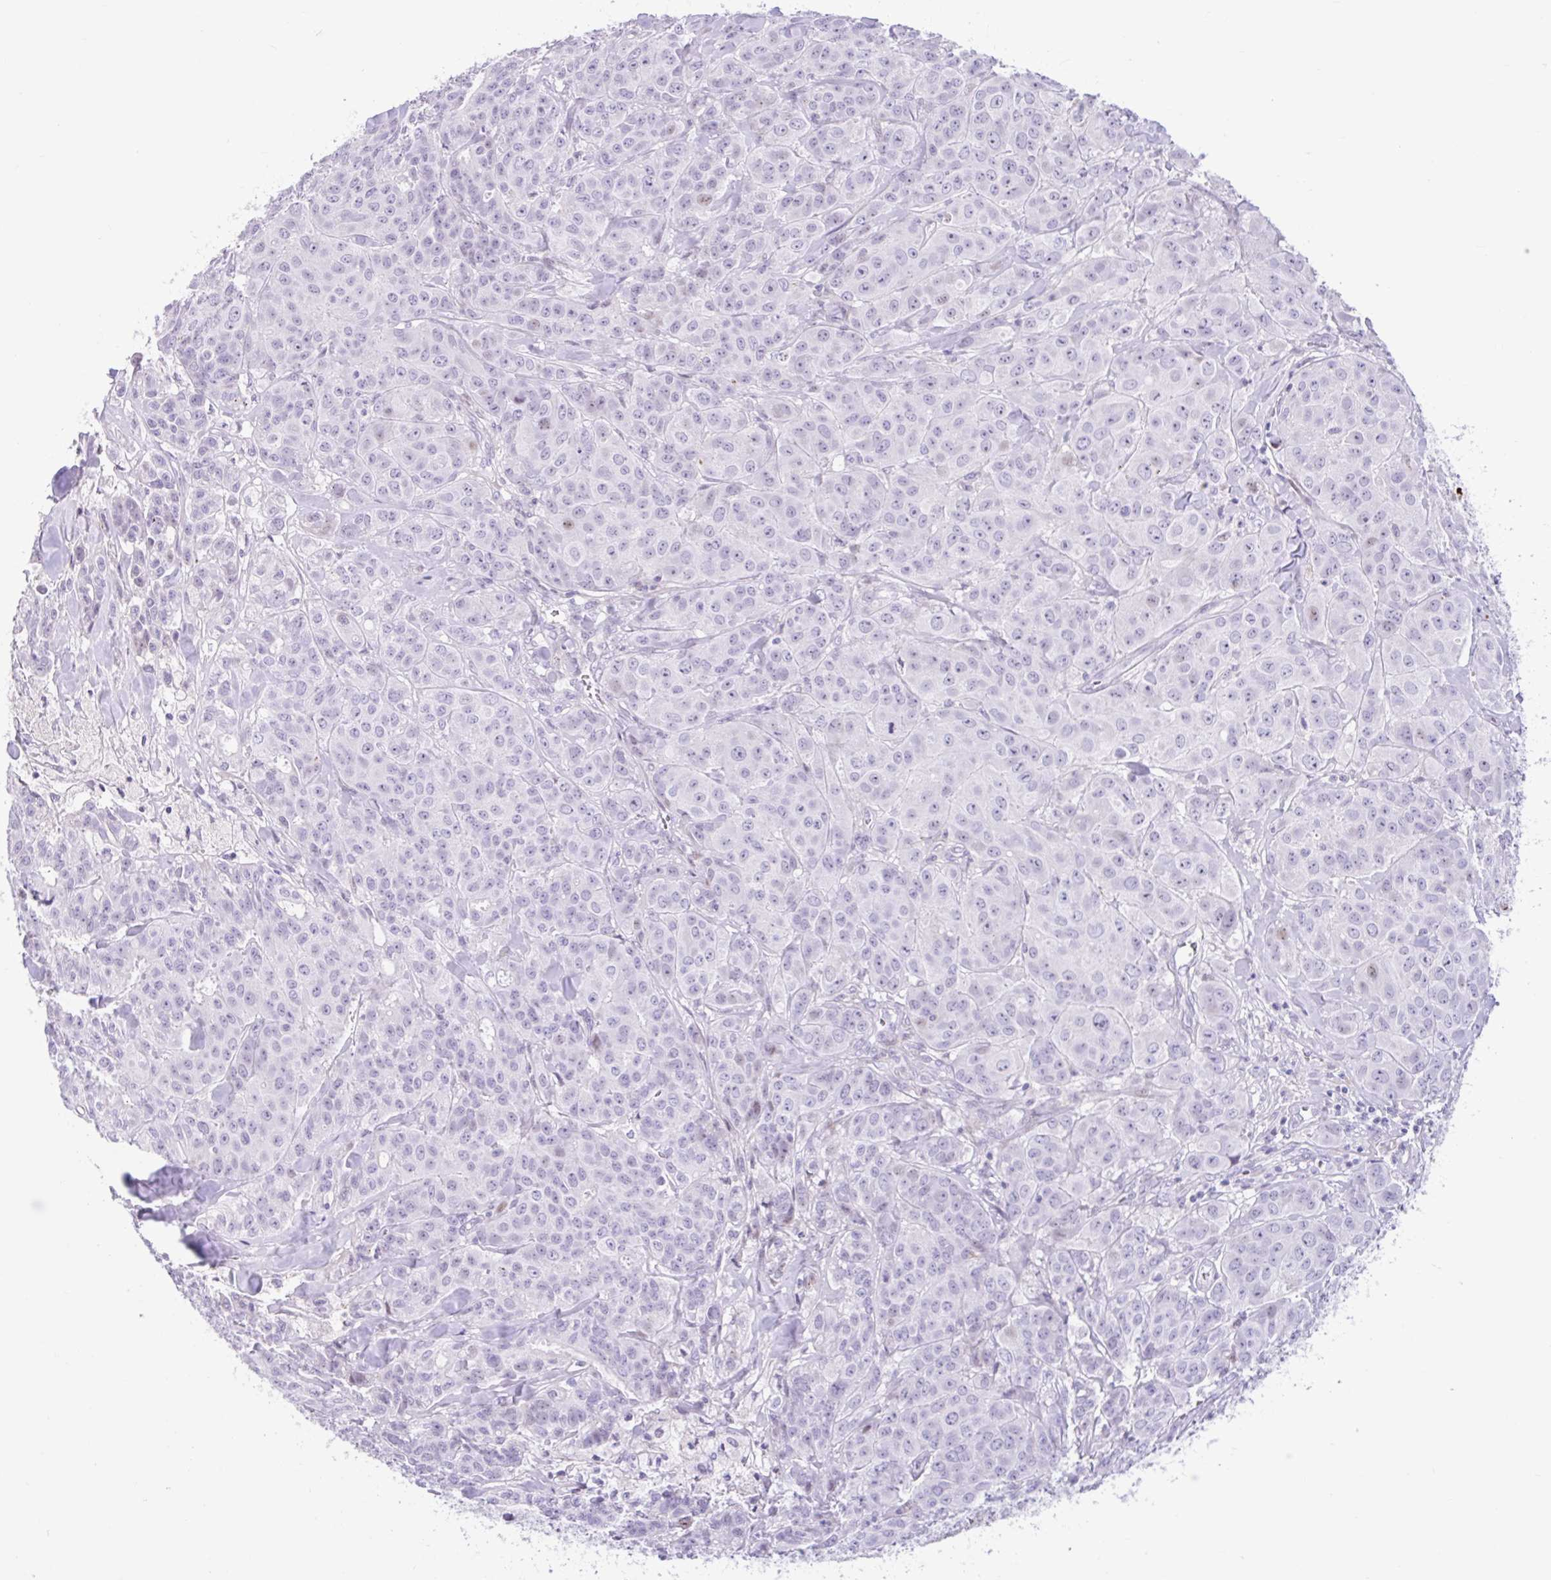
{"staining": {"intensity": "negative", "quantity": "none", "location": "none"}, "tissue": "breast cancer", "cell_type": "Tumor cells", "image_type": "cancer", "snomed": [{"axis": "morphology", "description": "Normal tissue, NOS"}, {"axis": "morphology", "description": "Duct carcinoma"}, {"axis": "topography", "description": "Breast"}], "caption": "Tumor cells are negative for protein expression in human invasive ductal carcinoma (breast). (Brightfield microscopy of DAB (3,3'-diaminobenzidine) immunohistochemistry (IHC) at high magnification).", "gene": "NHLH2", "patient": {"sex": "female", "age": 43}}